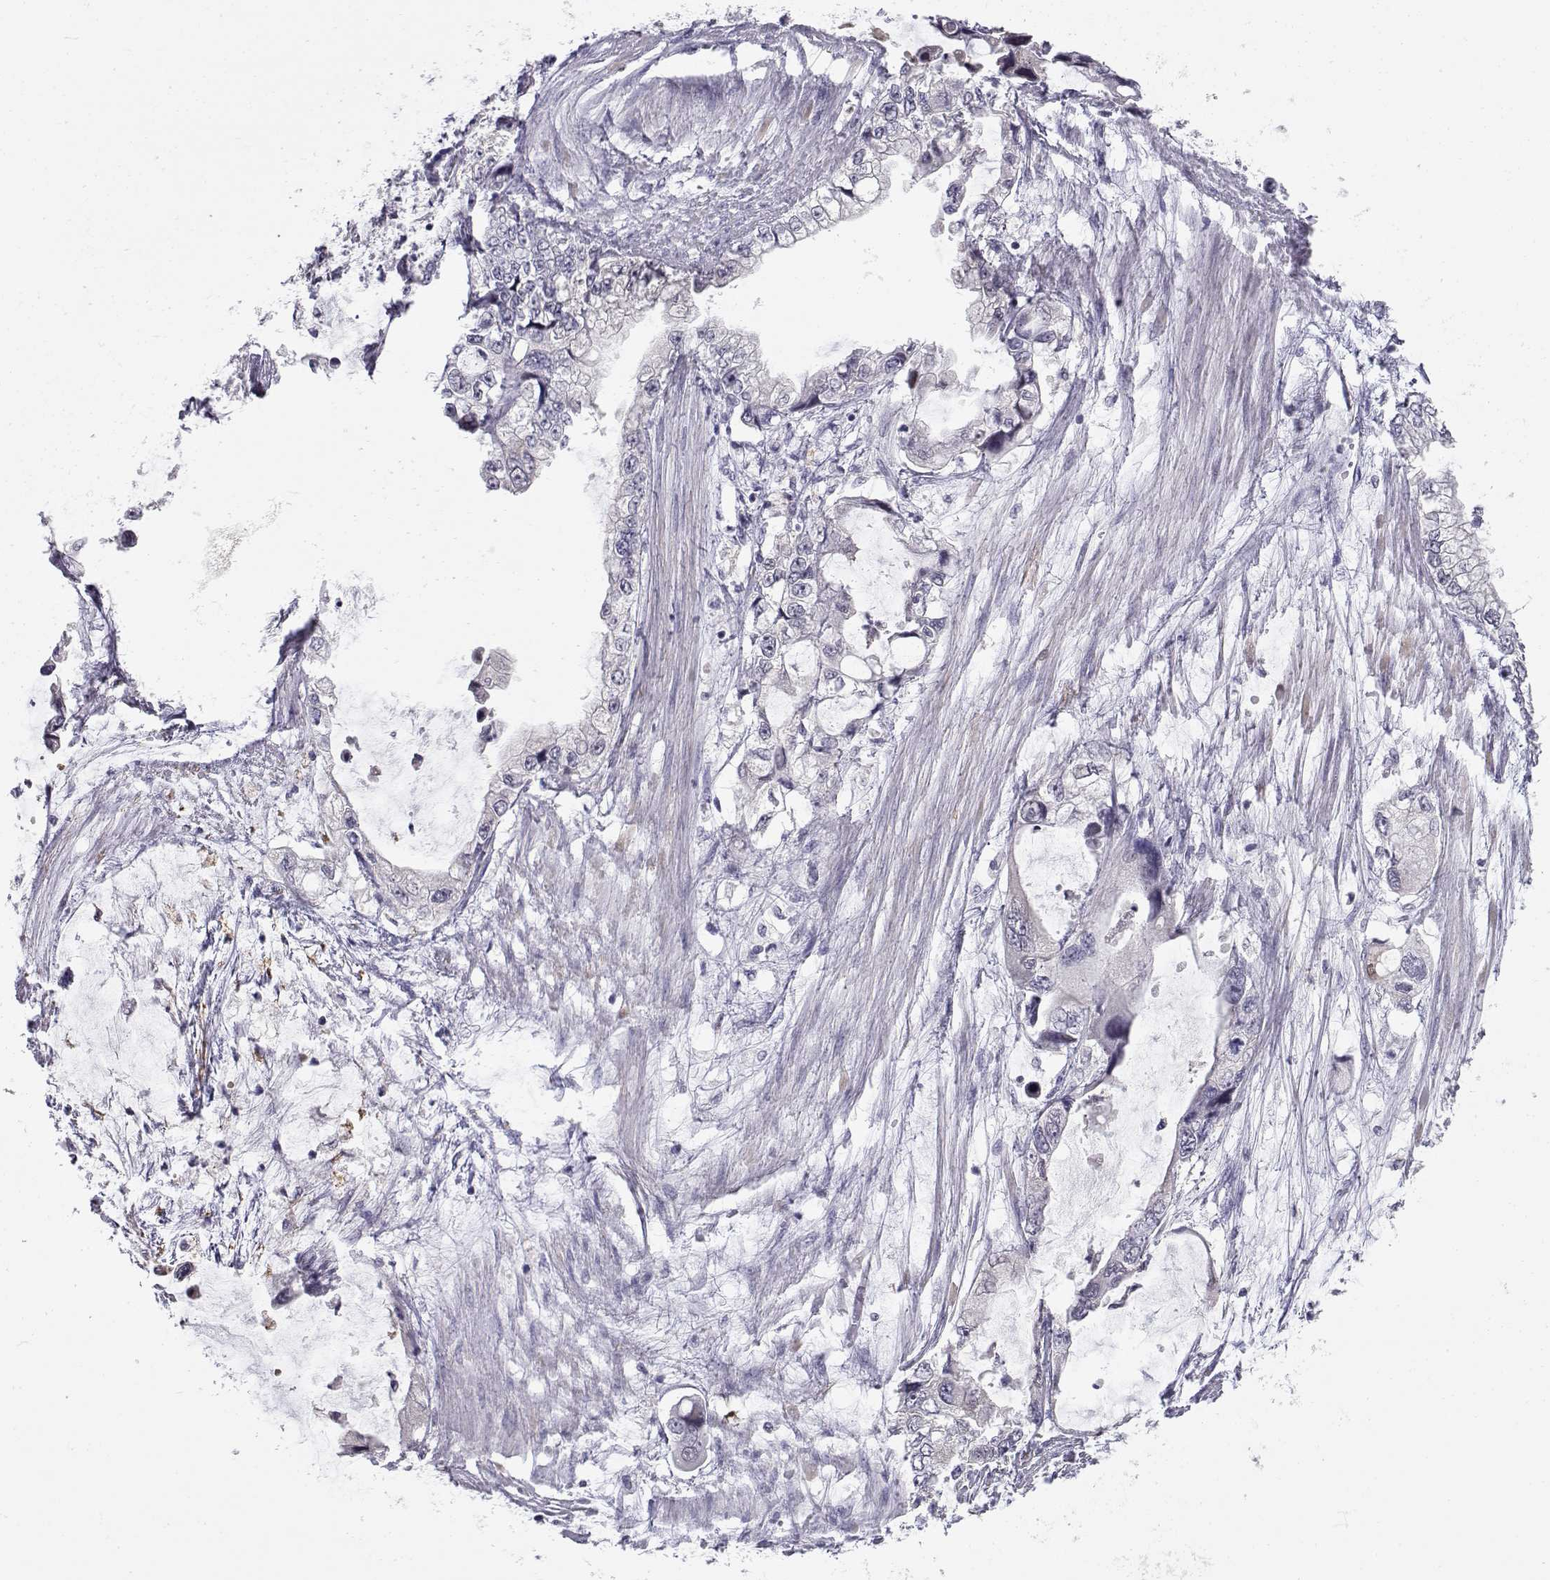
{"staining": {"intensity": "negative", "quantity": "none", "location": "none"}, "tissue": "stomach cancer", "cell_type": "Tumor cells", "image_type": "cancer", "snomed": [{"axis": "morphology", "description": "Adenocarcinoma, NOS"}, {"axis": "topography", "description": "Pancreas"}, {"axis": "topography", "description": "Stomach, upper"}, {"axis": "topography", "description": "Stomach"}], "caption": "A high-resolution photomicrograph shows immunohistochemistry staining of stomach cancer (adenocarcinoma), which demonstrates no significant expression in tumor cells. (Stains: DAB immunohistochemistry with hematoxylin counter stain, Microscopy: brightfield microscopy at high magnification).", "gene": "NPVF", "patient": {"sex": "male", "age": 77}}